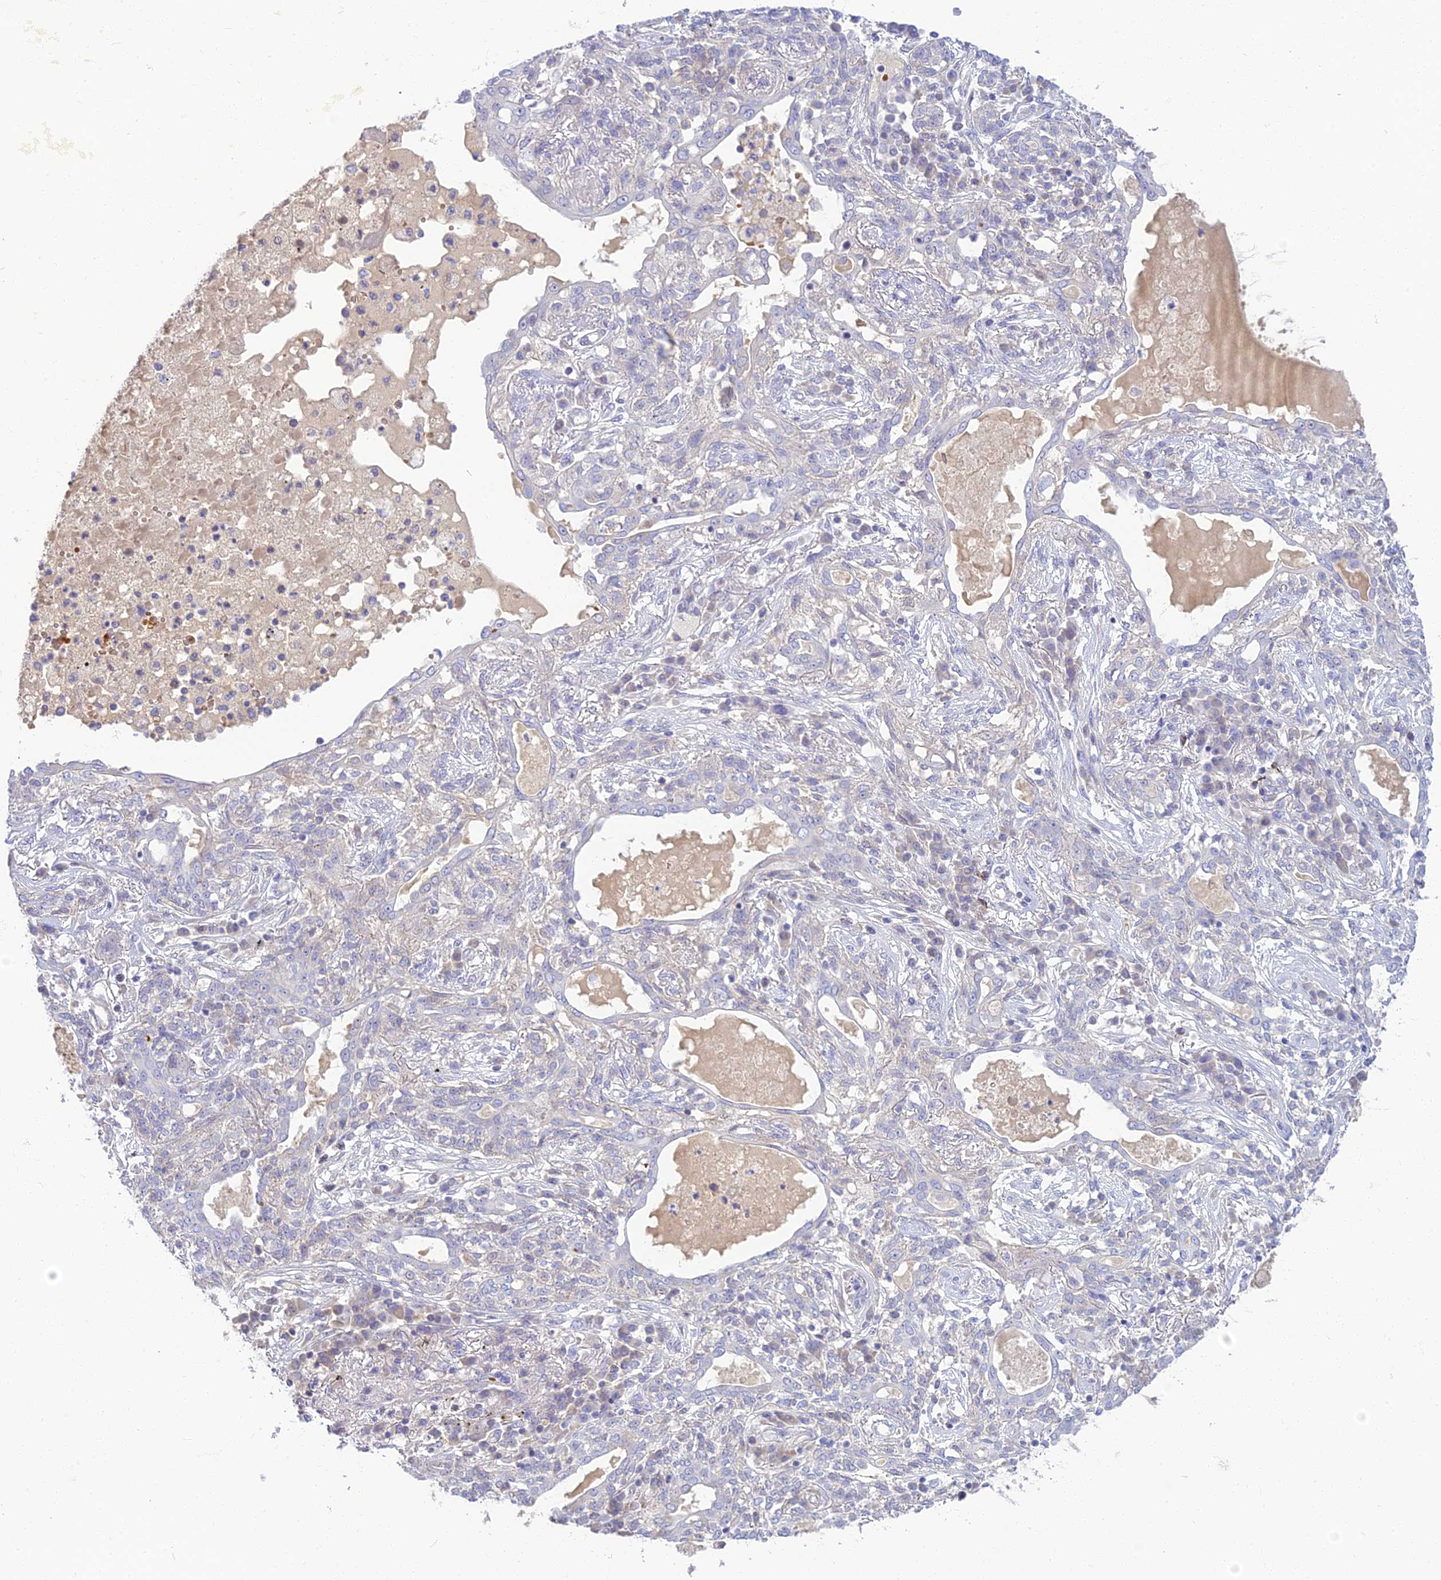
{"staining": {"intensity": "negative", "quantity": "none", "location": "none"}, "tissue": "lung cancer", "cell_type": "Tumor cells", "image_type": "cancer", "snomed": [{"axis": "morphology", "description": "Squamous cell carcinoma, NOS"}, {"axis": "topography", "description": "Lung"}], "caption": "Tumor cells are negative for brown protein staining in lung cancer.", "gene": "CLIP4", "patient": {"sex": "female", "age": 70}}